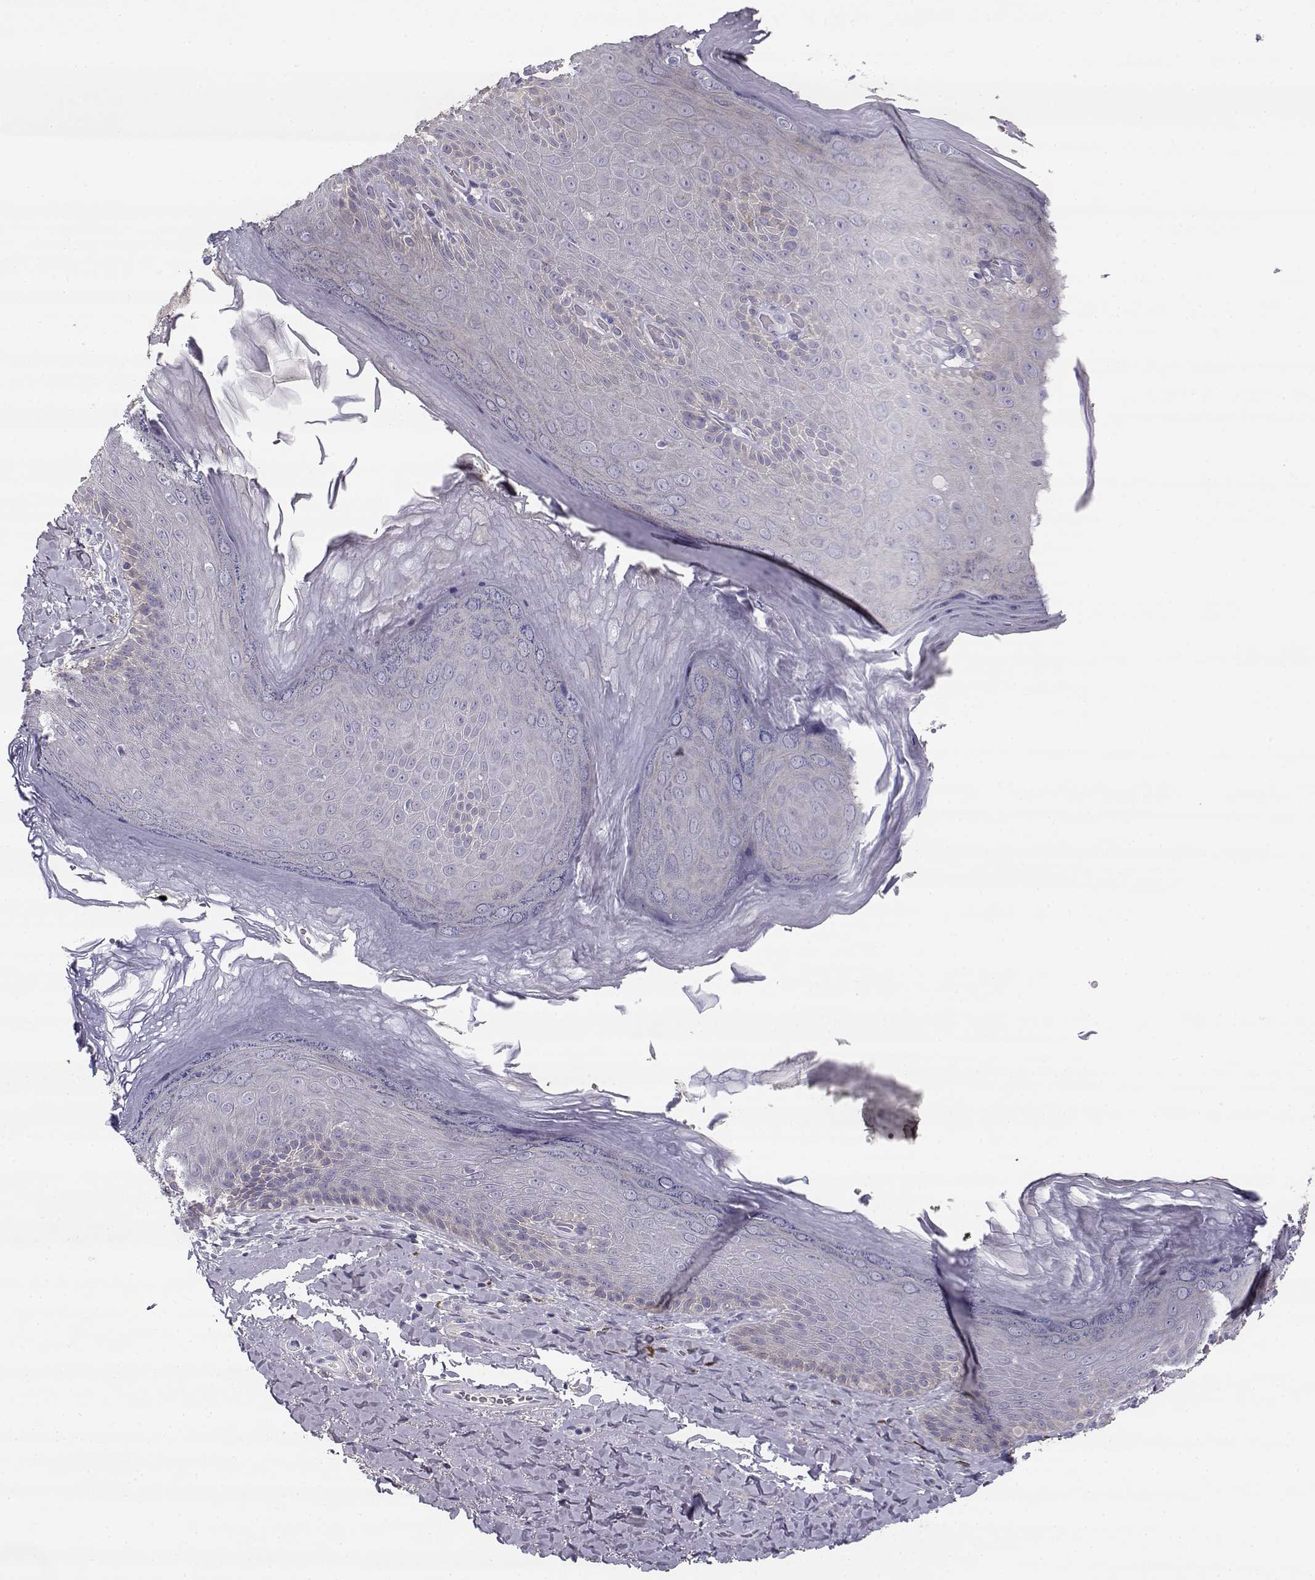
{"staining": {"intensity": "negative", "quantity": "none", "location": "none"}, "tissue": "skin", "cell_type": "Epidermal cells", "image_type": "normal", "snomed": [{"axis": "morphology", "description": "Normal tissue, NOS"}, {"axis": "topography", "description": "Anal"}], "caption": "Protein analysis of benign skin reveals no significant staining in epidermal cells.", "gene": "CREB3L3", "patient": {"sex": "male", "age": 53}}